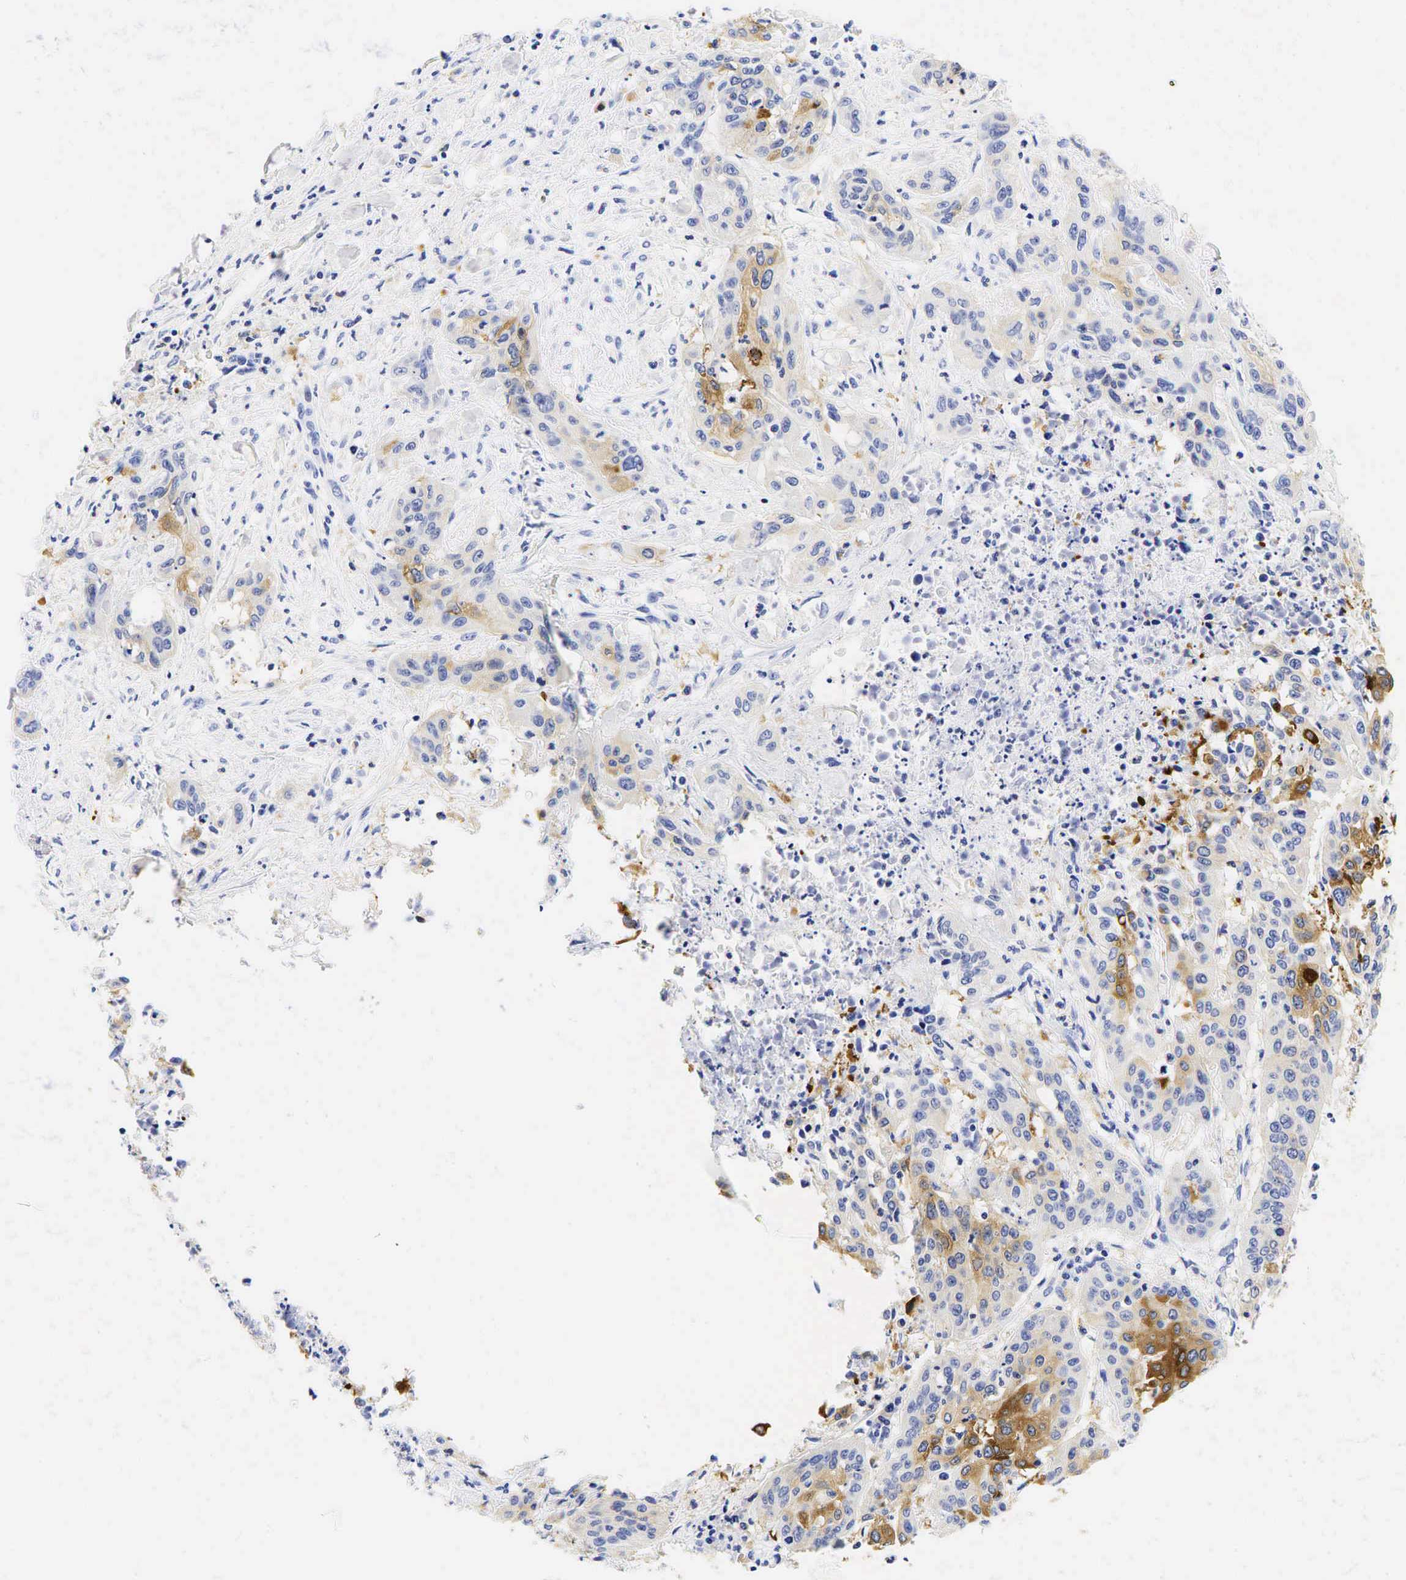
{"staining": {"intensity": "strong", "quantity": "<25%", "location": "cytoplasmic/membranous"}, "tissue": "cervical cancer", "cell_type": "Tumor cells", "image_type": "cancer", "snomed": [{"axis": "morphology", "description": "Squamous cell carcinoma, NOS"}, {"axis": "topography", "description": "Cervix"}], "caption": "Brown immunohistochemical staining in cervical cancer (squamous cell carcinoma) shows strong cytoplasmic/membranous positivity in about <25% of tumor cells.", "gene": "TNFRSF8", "patient": {"sex": "female", "age": 41}}